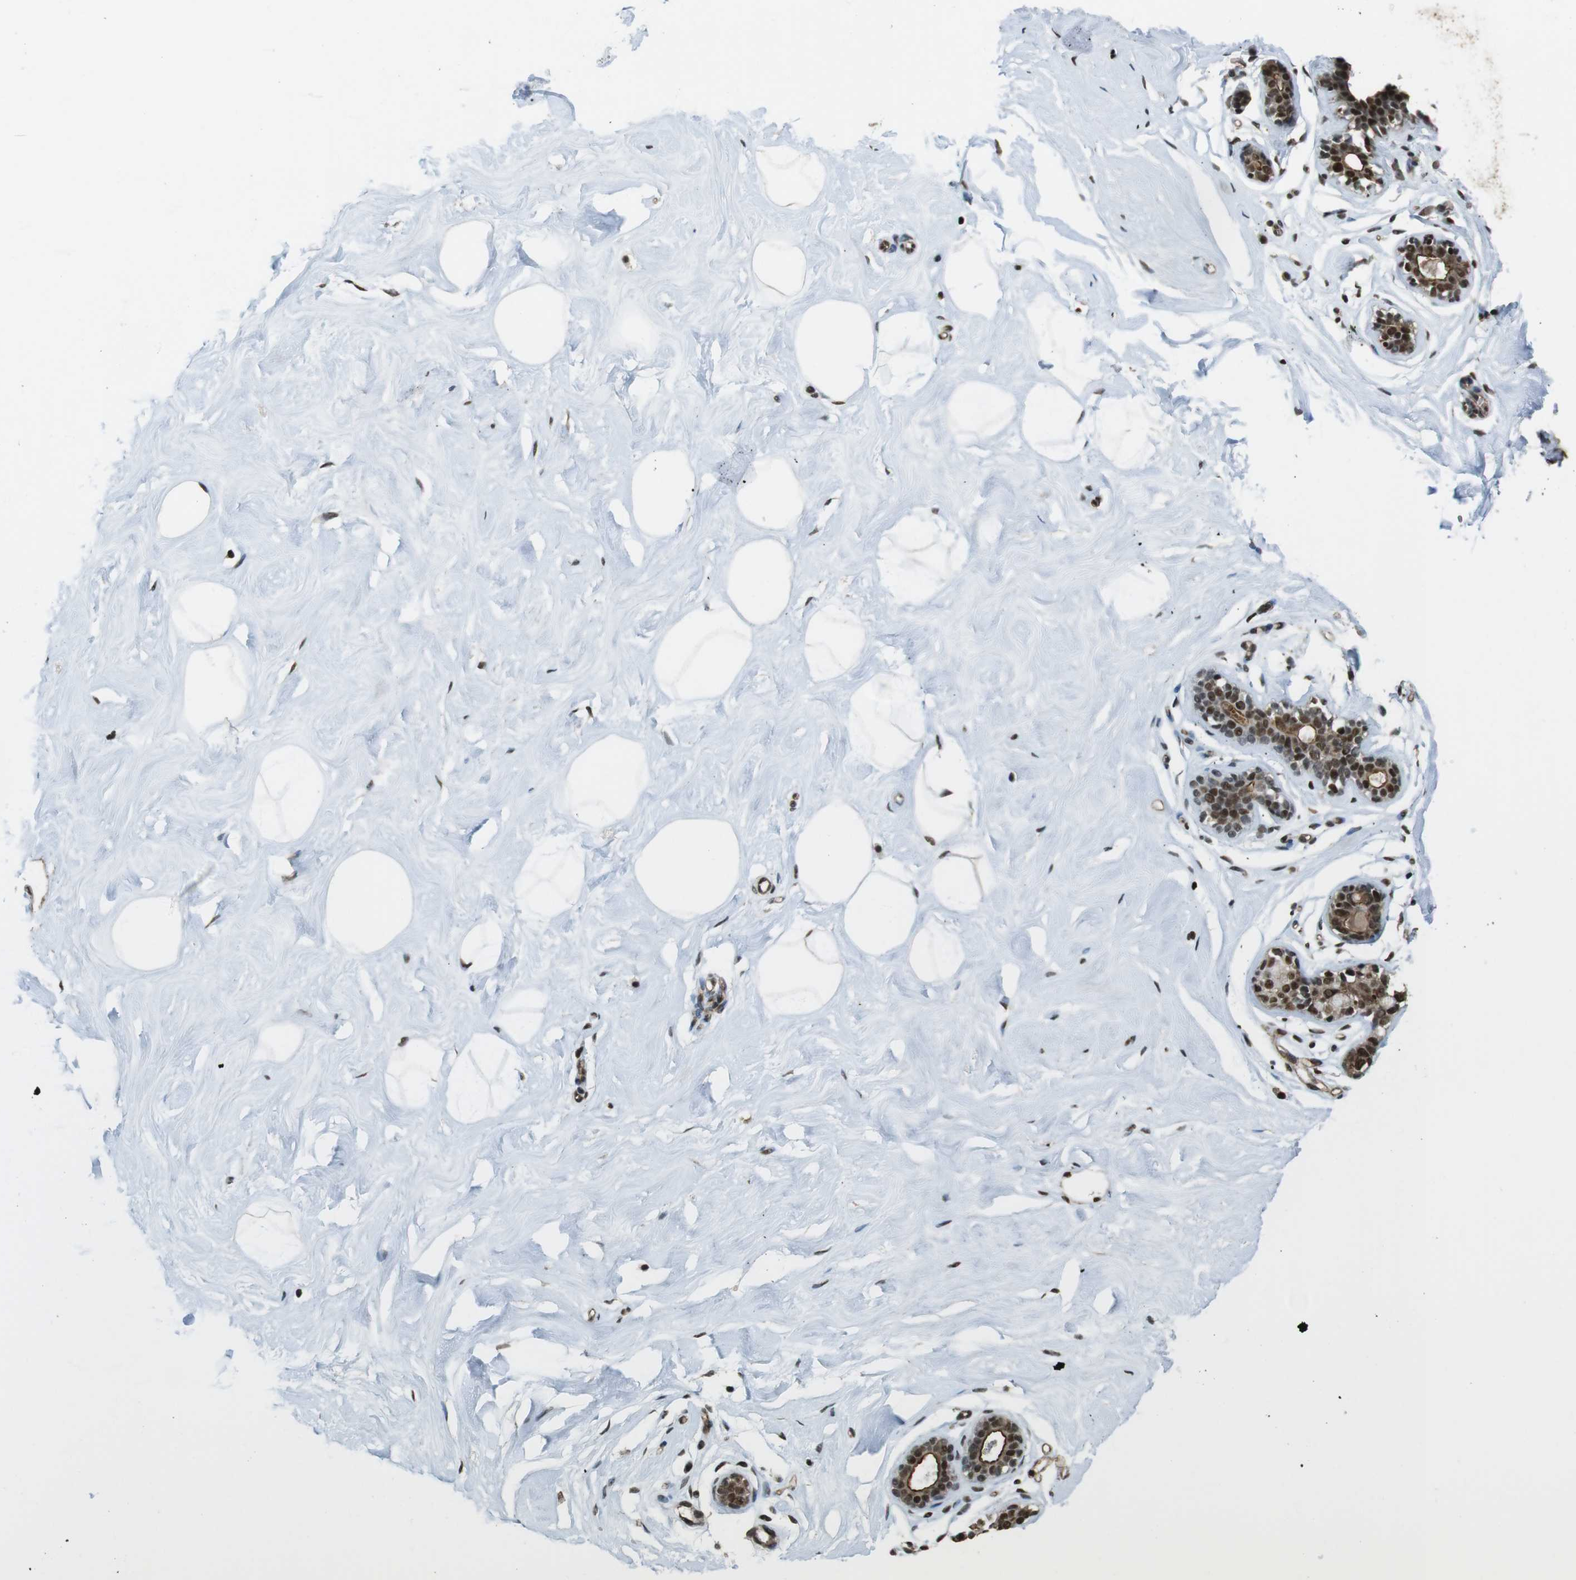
{"staining": {"intensity": "weak", "quantity": ">75%", "location": "nuclear"}, "tissue": "breast", "cell_type": "Adipocytes", "image_type": "normal", "snomed": [{"axis": "morphology", "description": "Normal tissue, NOS"}, {"axis": "topography", "description": "Breast"}], "caption": "Breast was stained to show a protein in brown. There is low levels of weak nuclear expression in approximately >75% of adipocytes. The staining was performed using DAB, with brown indicating positive protein expression. Nuclei are stained blue with hematoxylin.", "gene": "CSNK2B", "patient": {"sex": "female", "age": 23}}